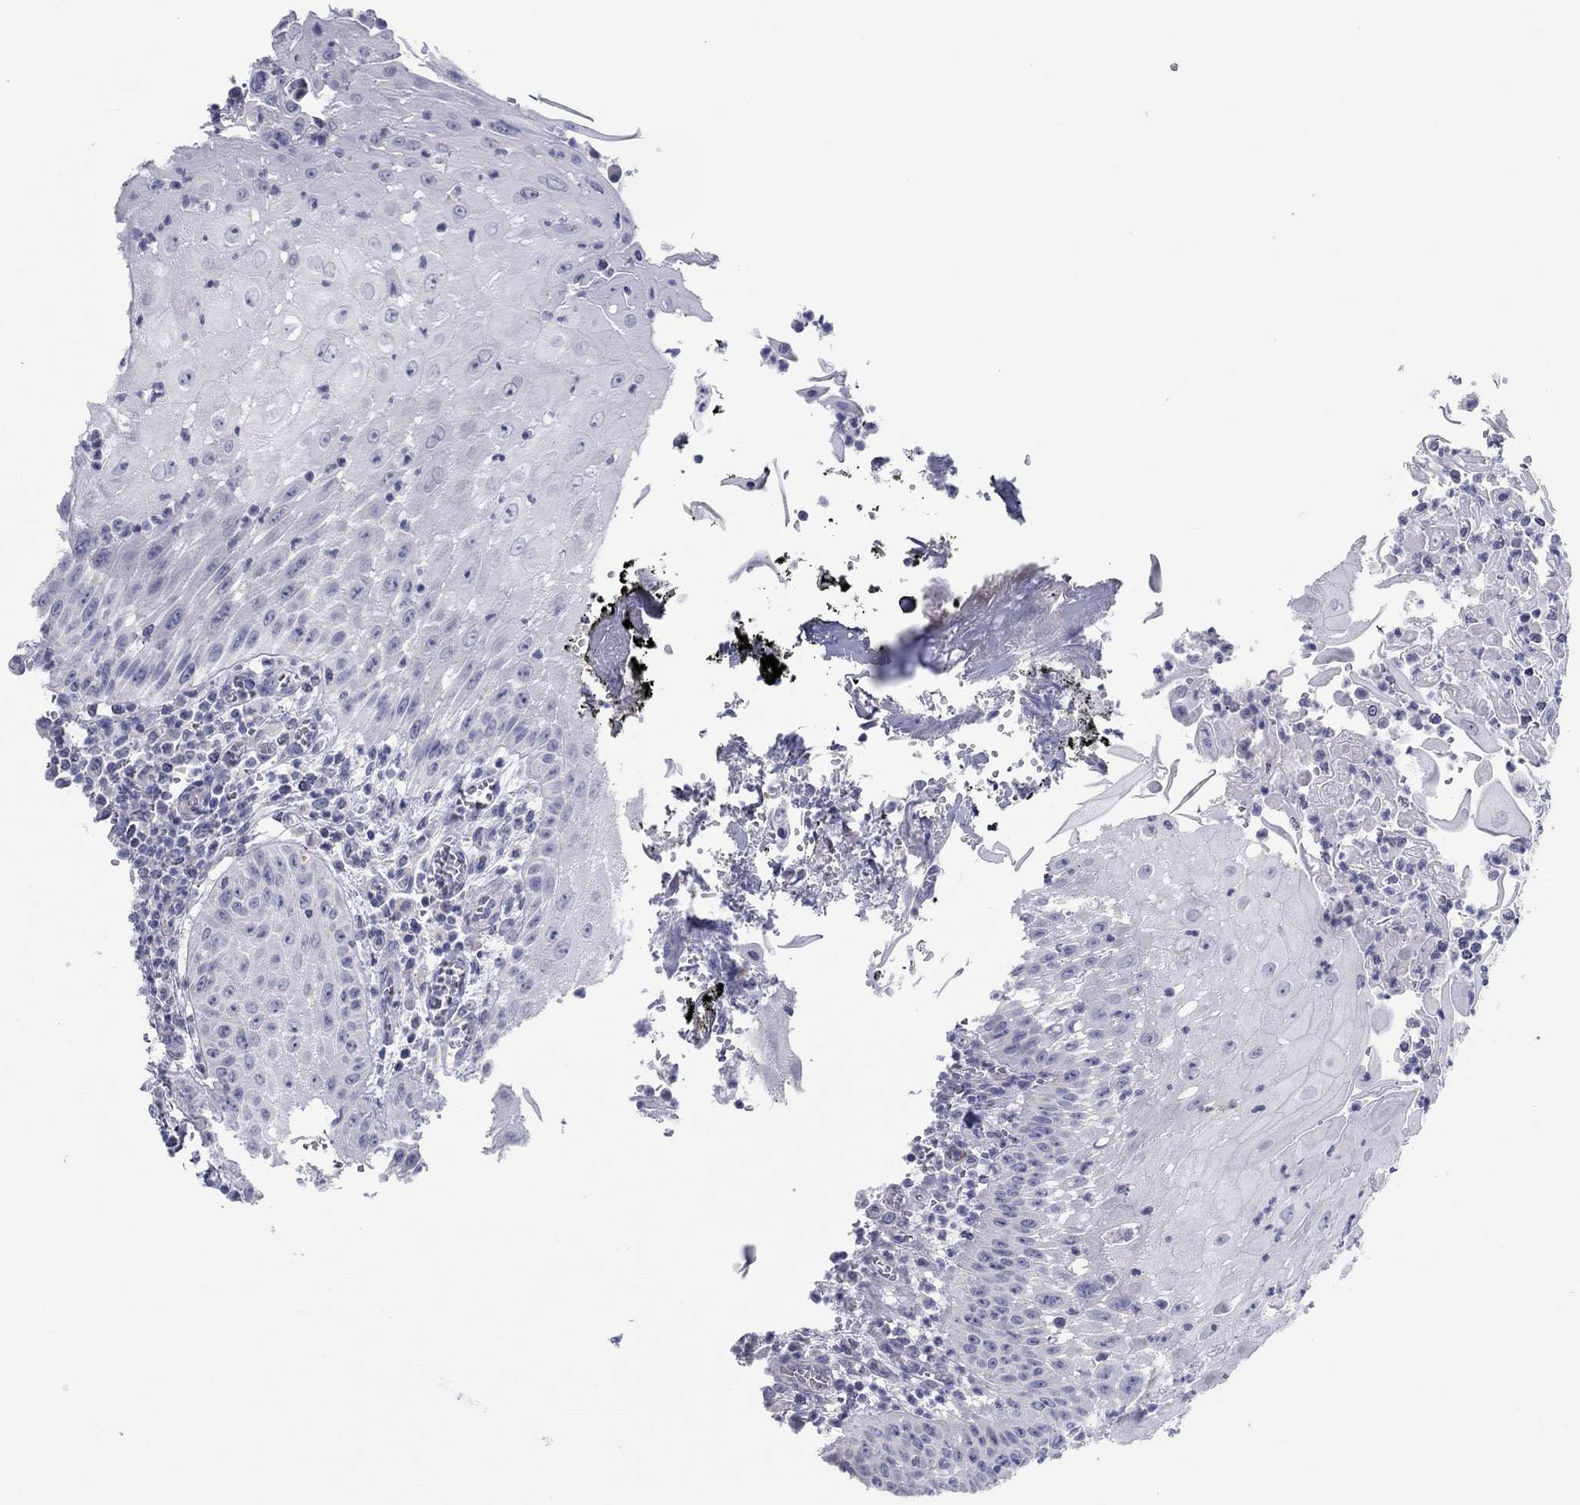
{"staining": {"intensity": "negative", "quantity": "none", "location": "none"}, "tissue": "head and neck cancer", "cell_type": "Tumor cells", "image_type": "cancer", "snomed": [{"axis": "morphology", "description": "Squamous cell carcinoma, NOS"}, {"axis": "topography", "description": "Oral tissue"}, {"axis": "topography", "description": "Head-Neck"}], "caption": "The immunohistochemistry photomicrograph has no significant positivity in tumor cells of head and neck cancer tissue. (Stains: DAB immunohistochemistry with hematoxylin counter stain, Microscopy: brightfield microscopy at high magnification).", "gene": "LRRC4C", "patient": {"sex": "male", "age": 58}}